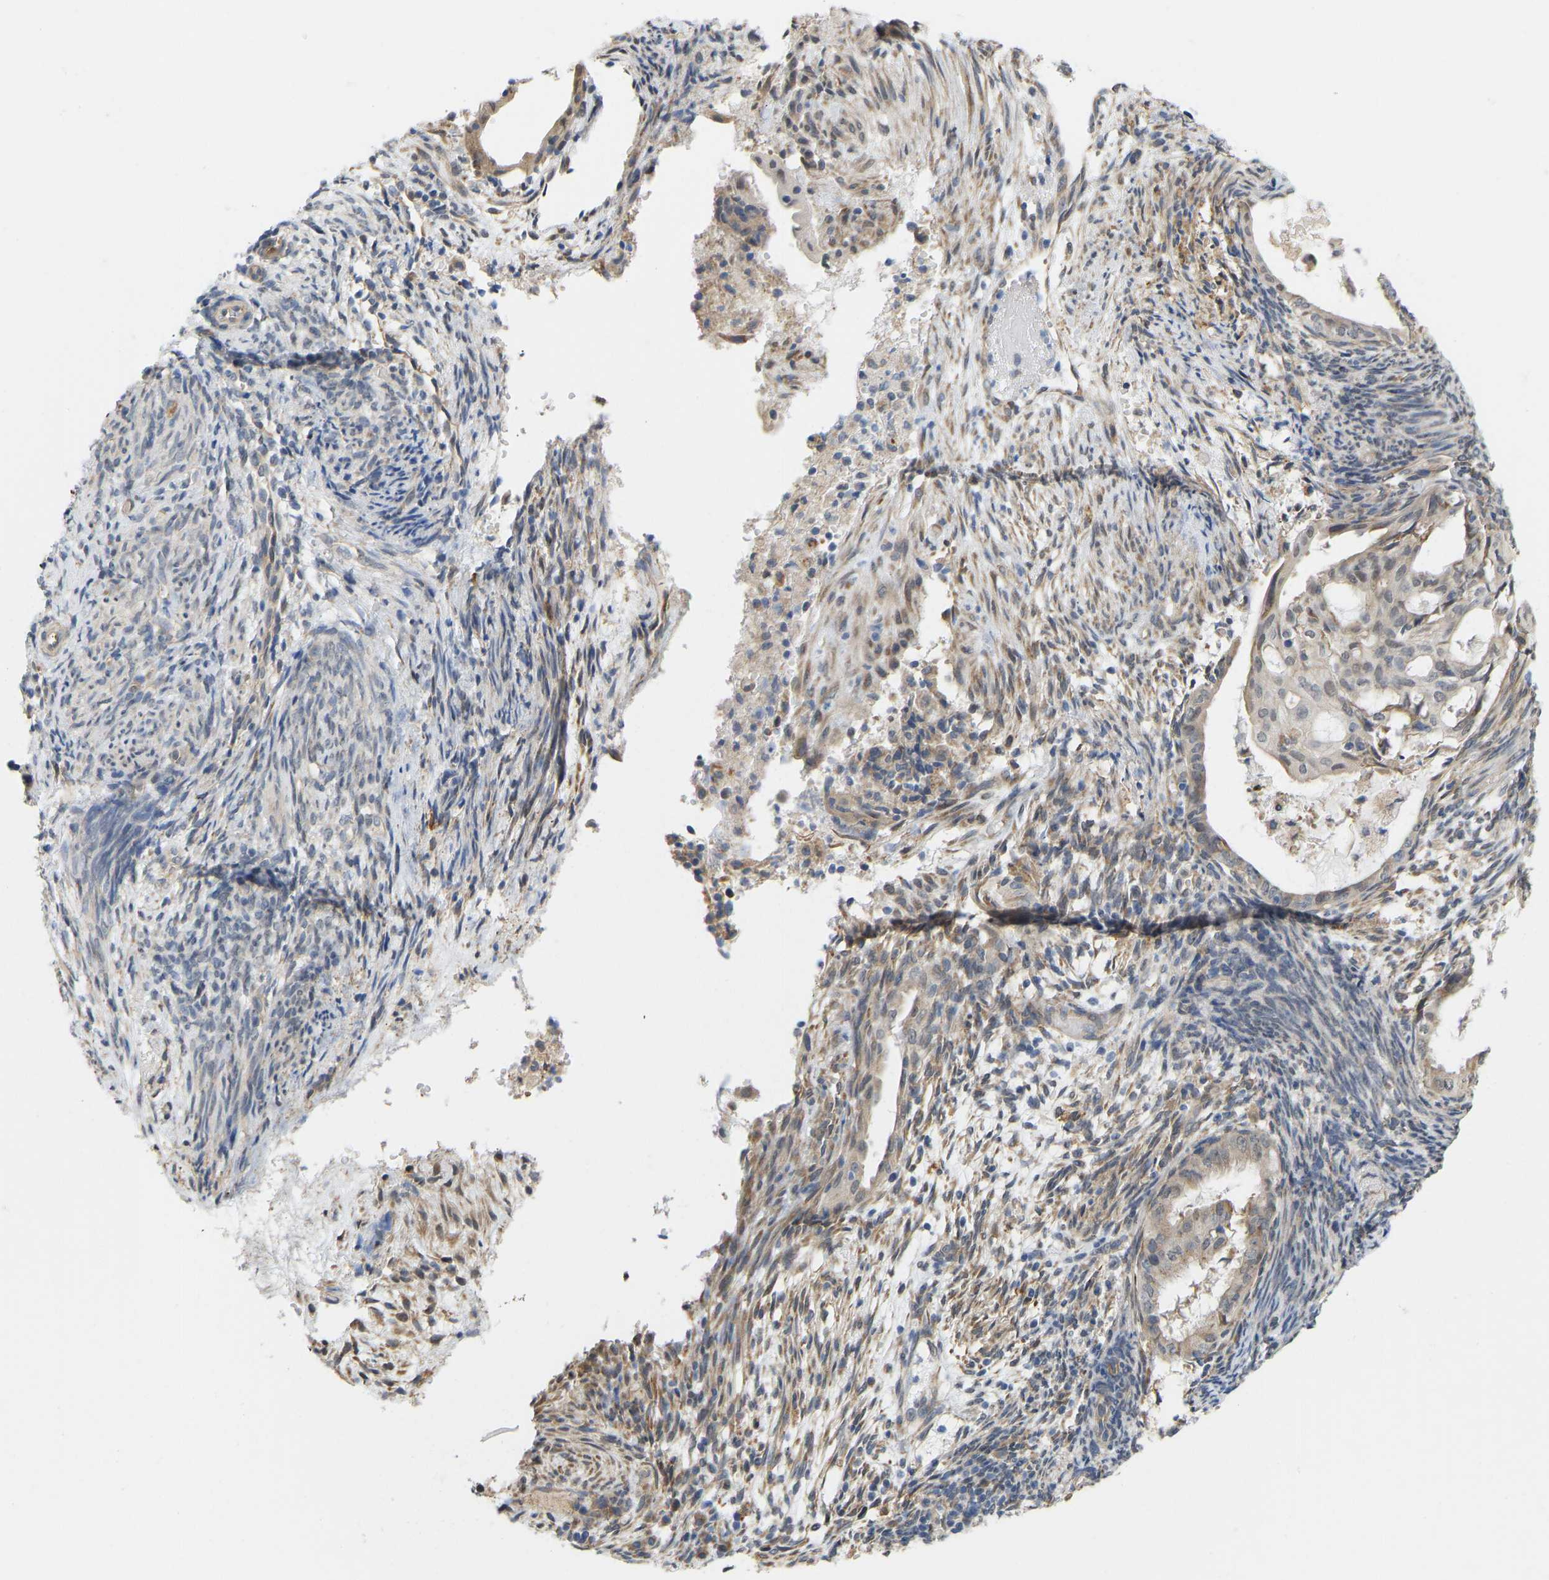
{"staining": {"intensity": "weak", "quantity": "<25%", "location": "cytoplasmic/membranous"}, "tissue": "endometrial cancer", "cell_type": "Tumor cells", "image_type": "cancer", "snomed": [{"axis": "morphology", "description": "Adenocarcinoma, NOS"}, {"axis": "topography", "description": "Endometrium"}], "caption": "A high-resolution photomicrograph shows IHC staining of adenocarcinoma (endometrial), which displays no significant positivity in tumor cells.", "gene": "BEND3", "patient": {"sex": "female", "age": 58}}